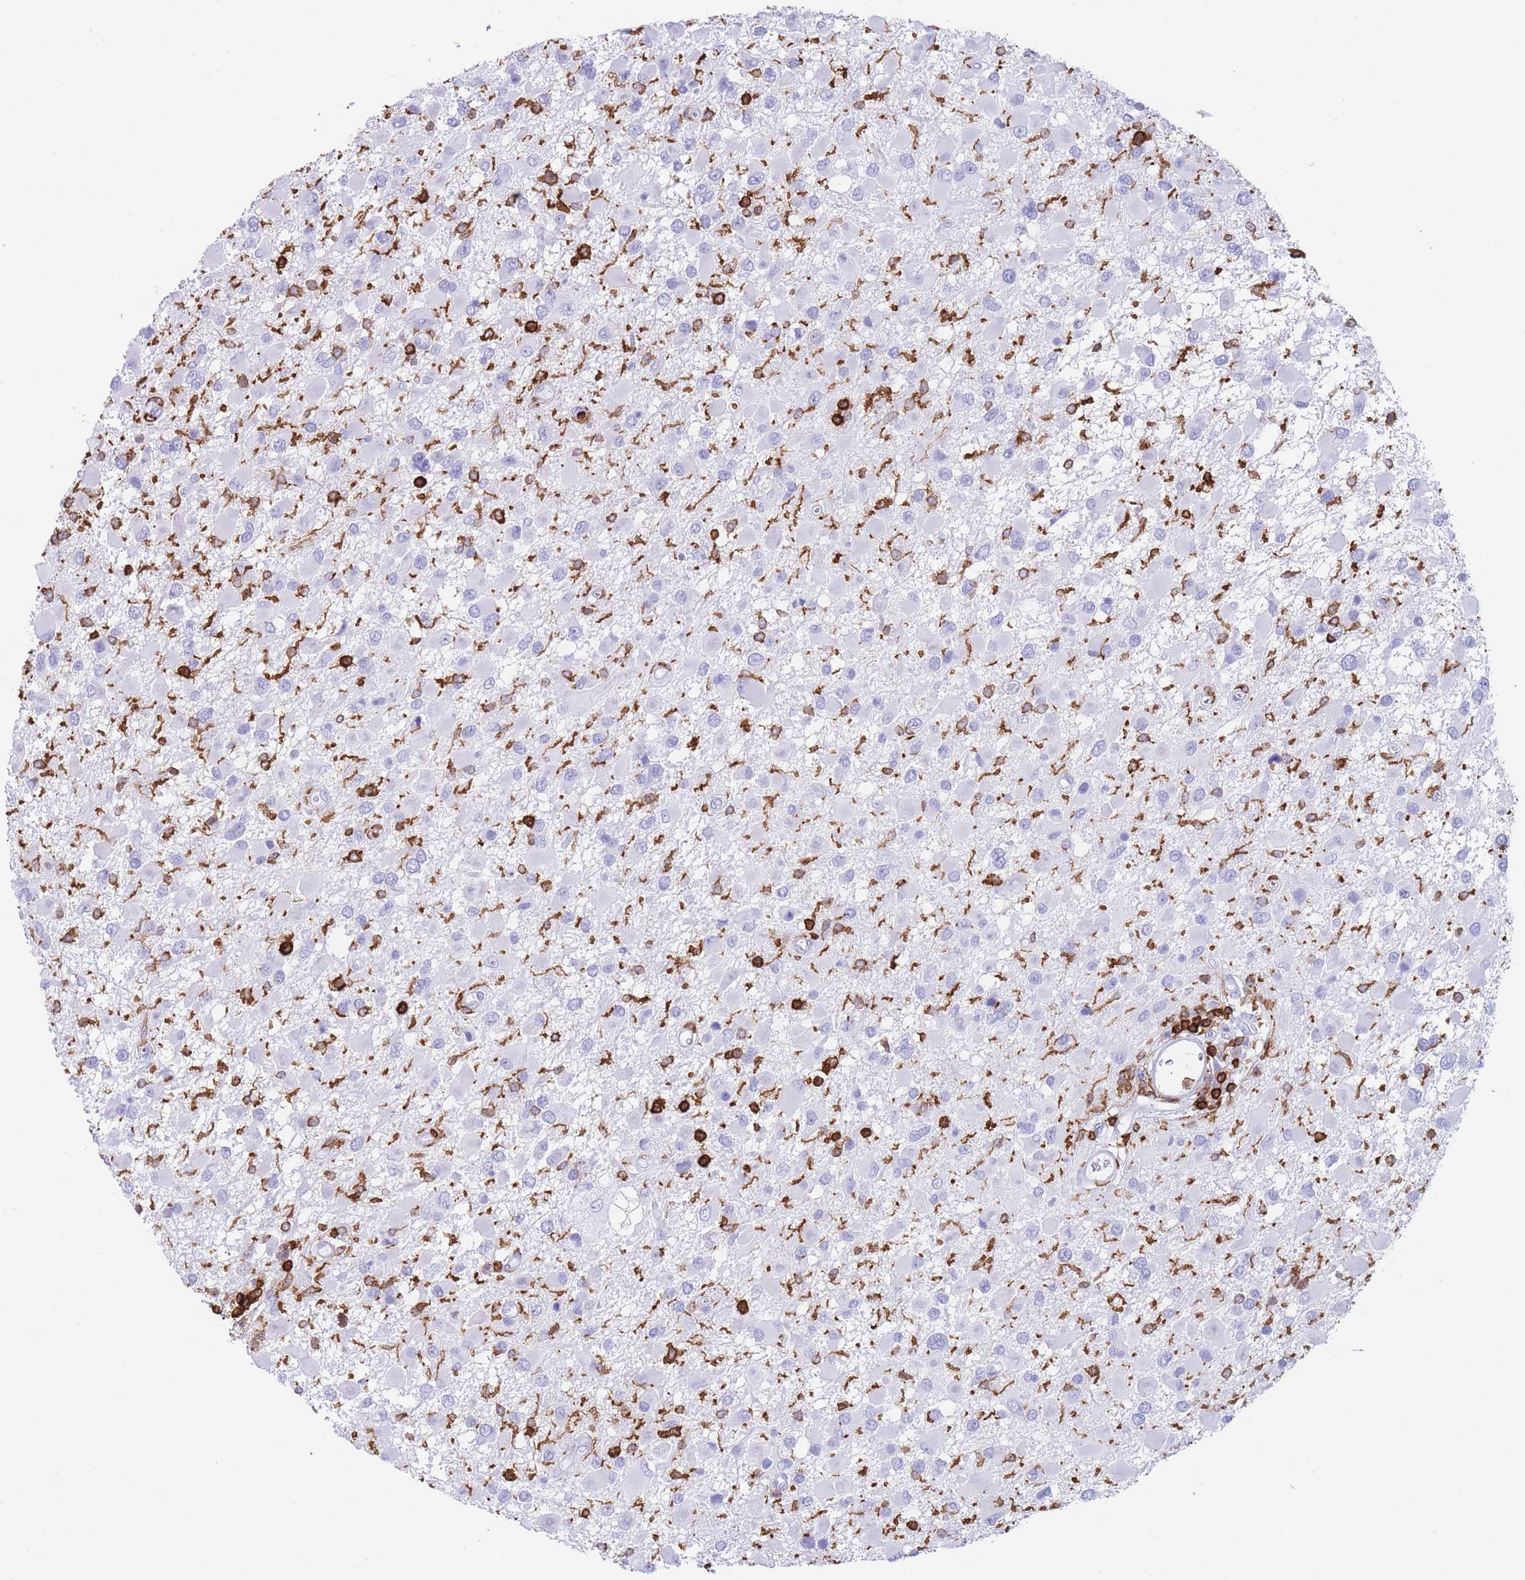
{"staining": {"intensity": "negative", "quantity": "none", "location": "none"}, "tissue": "glioma", "cell_type": "Tumor cells", "image_type": "cancer", "snomed": [{"axis": "morphology", "description": "Glioma, malignant, High grade"}, {"axis": "topography", "description": "Brain"}], "caption": "An IHC photomicrograph of malignant high-grade glioma is shown. There is no staining in tumor cells of malignant high-grade glioma.", "gene": "CORO1A", "patient": {"sex": "male", "age": 53}}